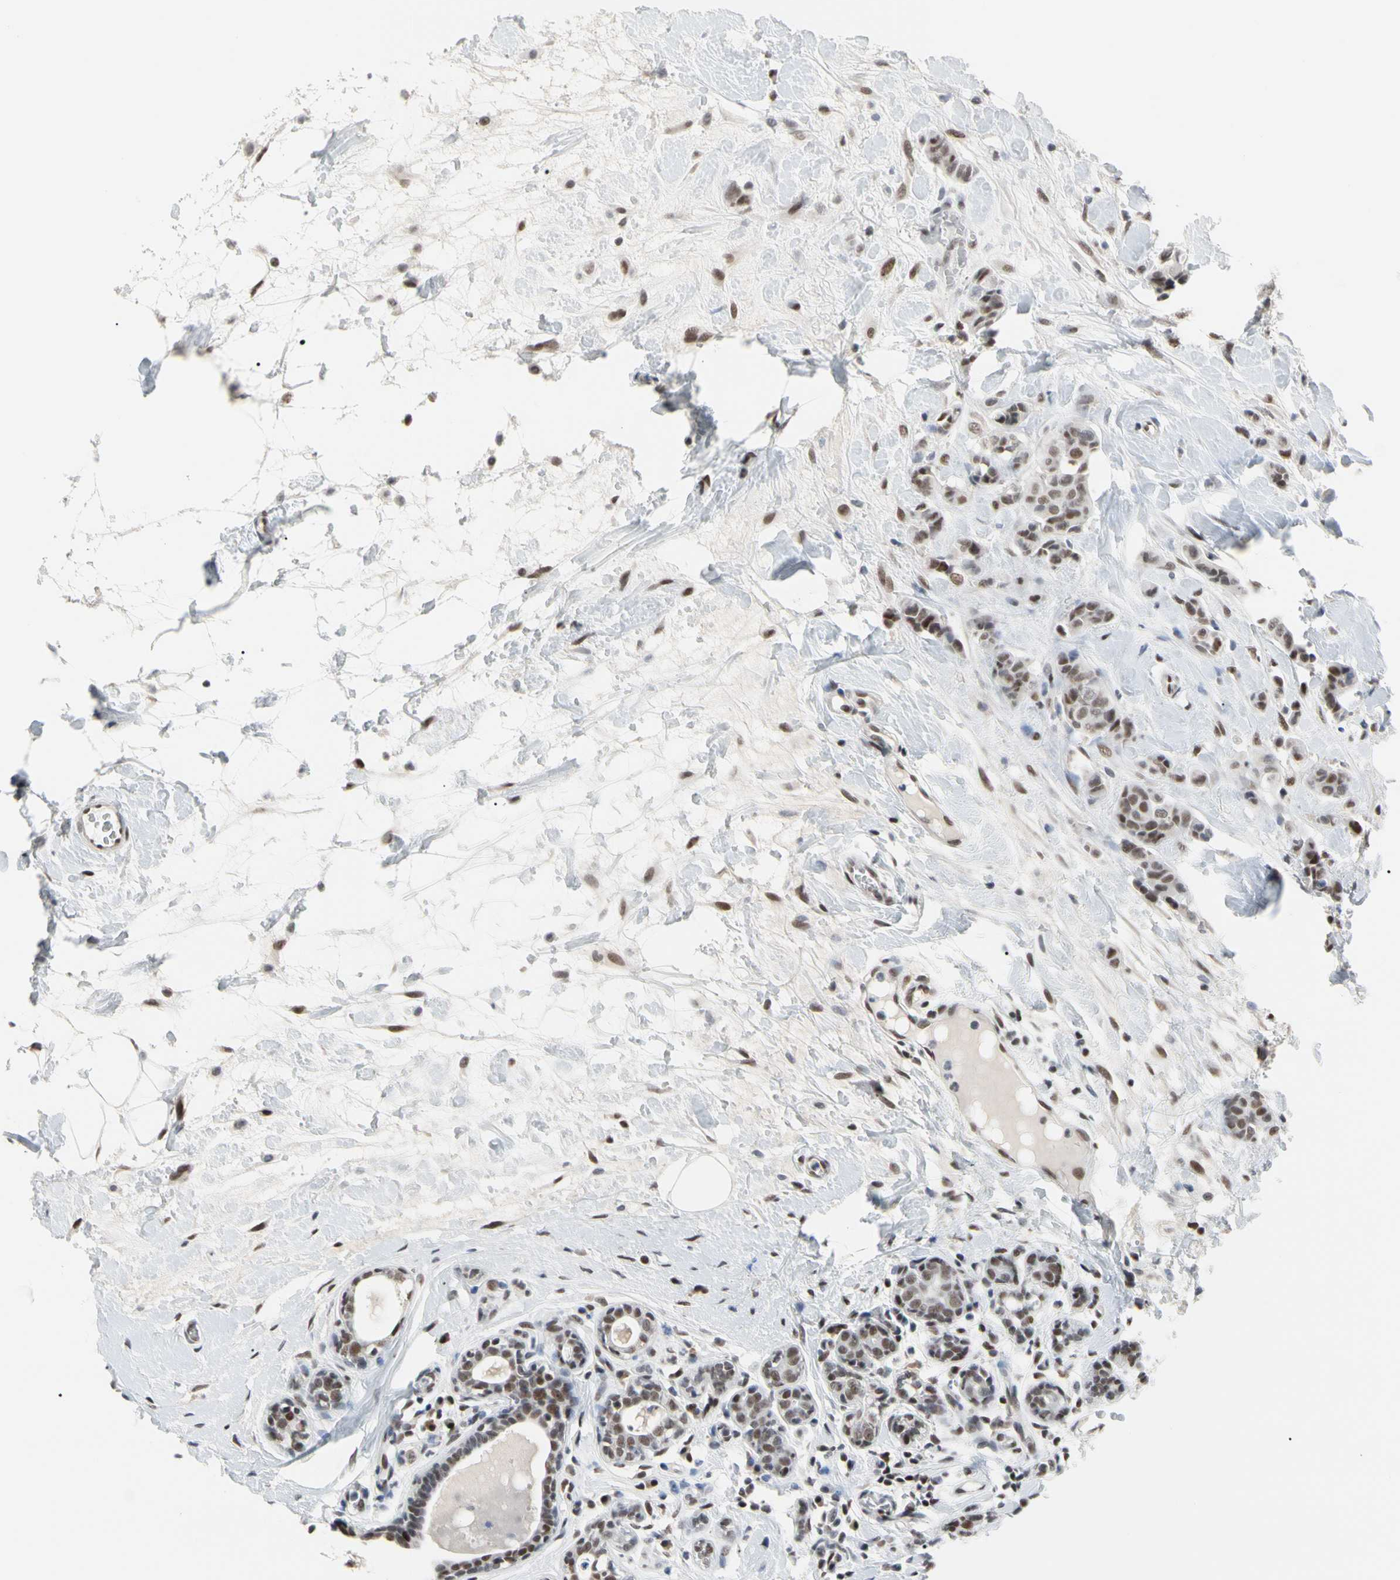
{"staining": {"intensity": "moderate", "quantity": ">75%", "location": "nuclear"}, "tissue": "breast cancer", "cell_type": "Tumor cells", "image_type": "cancer", "snomed": [{"axis": "morphology", "description": "Normal tissue, NOS"}, {"axis": "morphology", "description": "Duct carcinoma"}, {"axis": "topography", "description": "Breast"}], "caption": "A medium amount of moderate nuclear expression is identified in approximately >75% of tumor cells in breast cancer (infiltrating ductal carcinoma) tissue.", "gene": "FAM98B", "patient": {"sex": "female", "age": 40}}